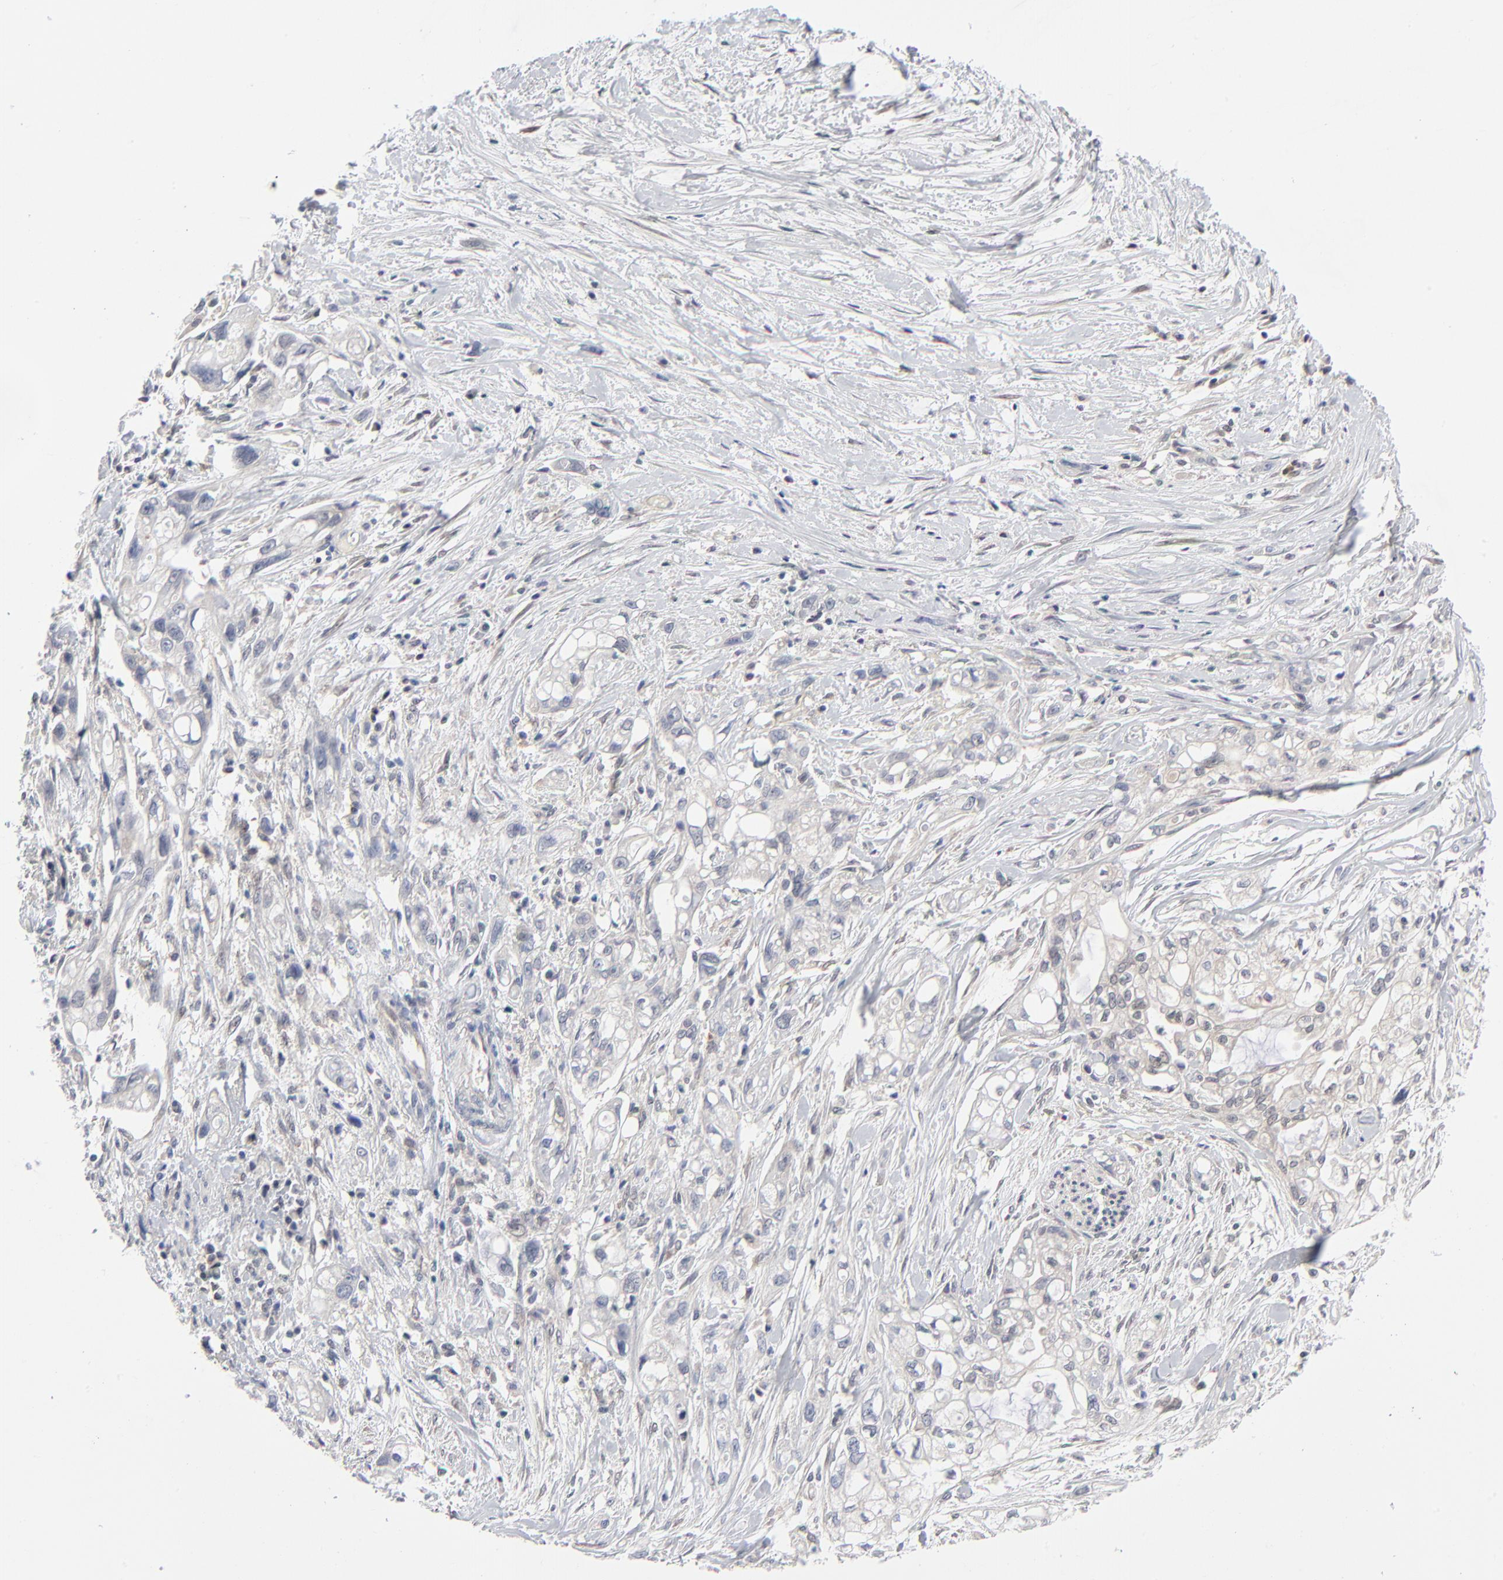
{"staining": {"intensity": "negative", "quantity": "none", "location": "none"}, "tissue": "pancreatic cancer", "cell_type": "Tumor cells", "image_type": "cancer", "snomed": [{"axis": "morphology", "description": "Normal tissue, NOS"}, {"axis": "topography", "description": "Pancreas"}], "caption": "Tumor cells are negative for protein expression in human pancreatic cancer.", "gene": "RPS6KB1", "patient": {"sex": "male", "age": 42}}